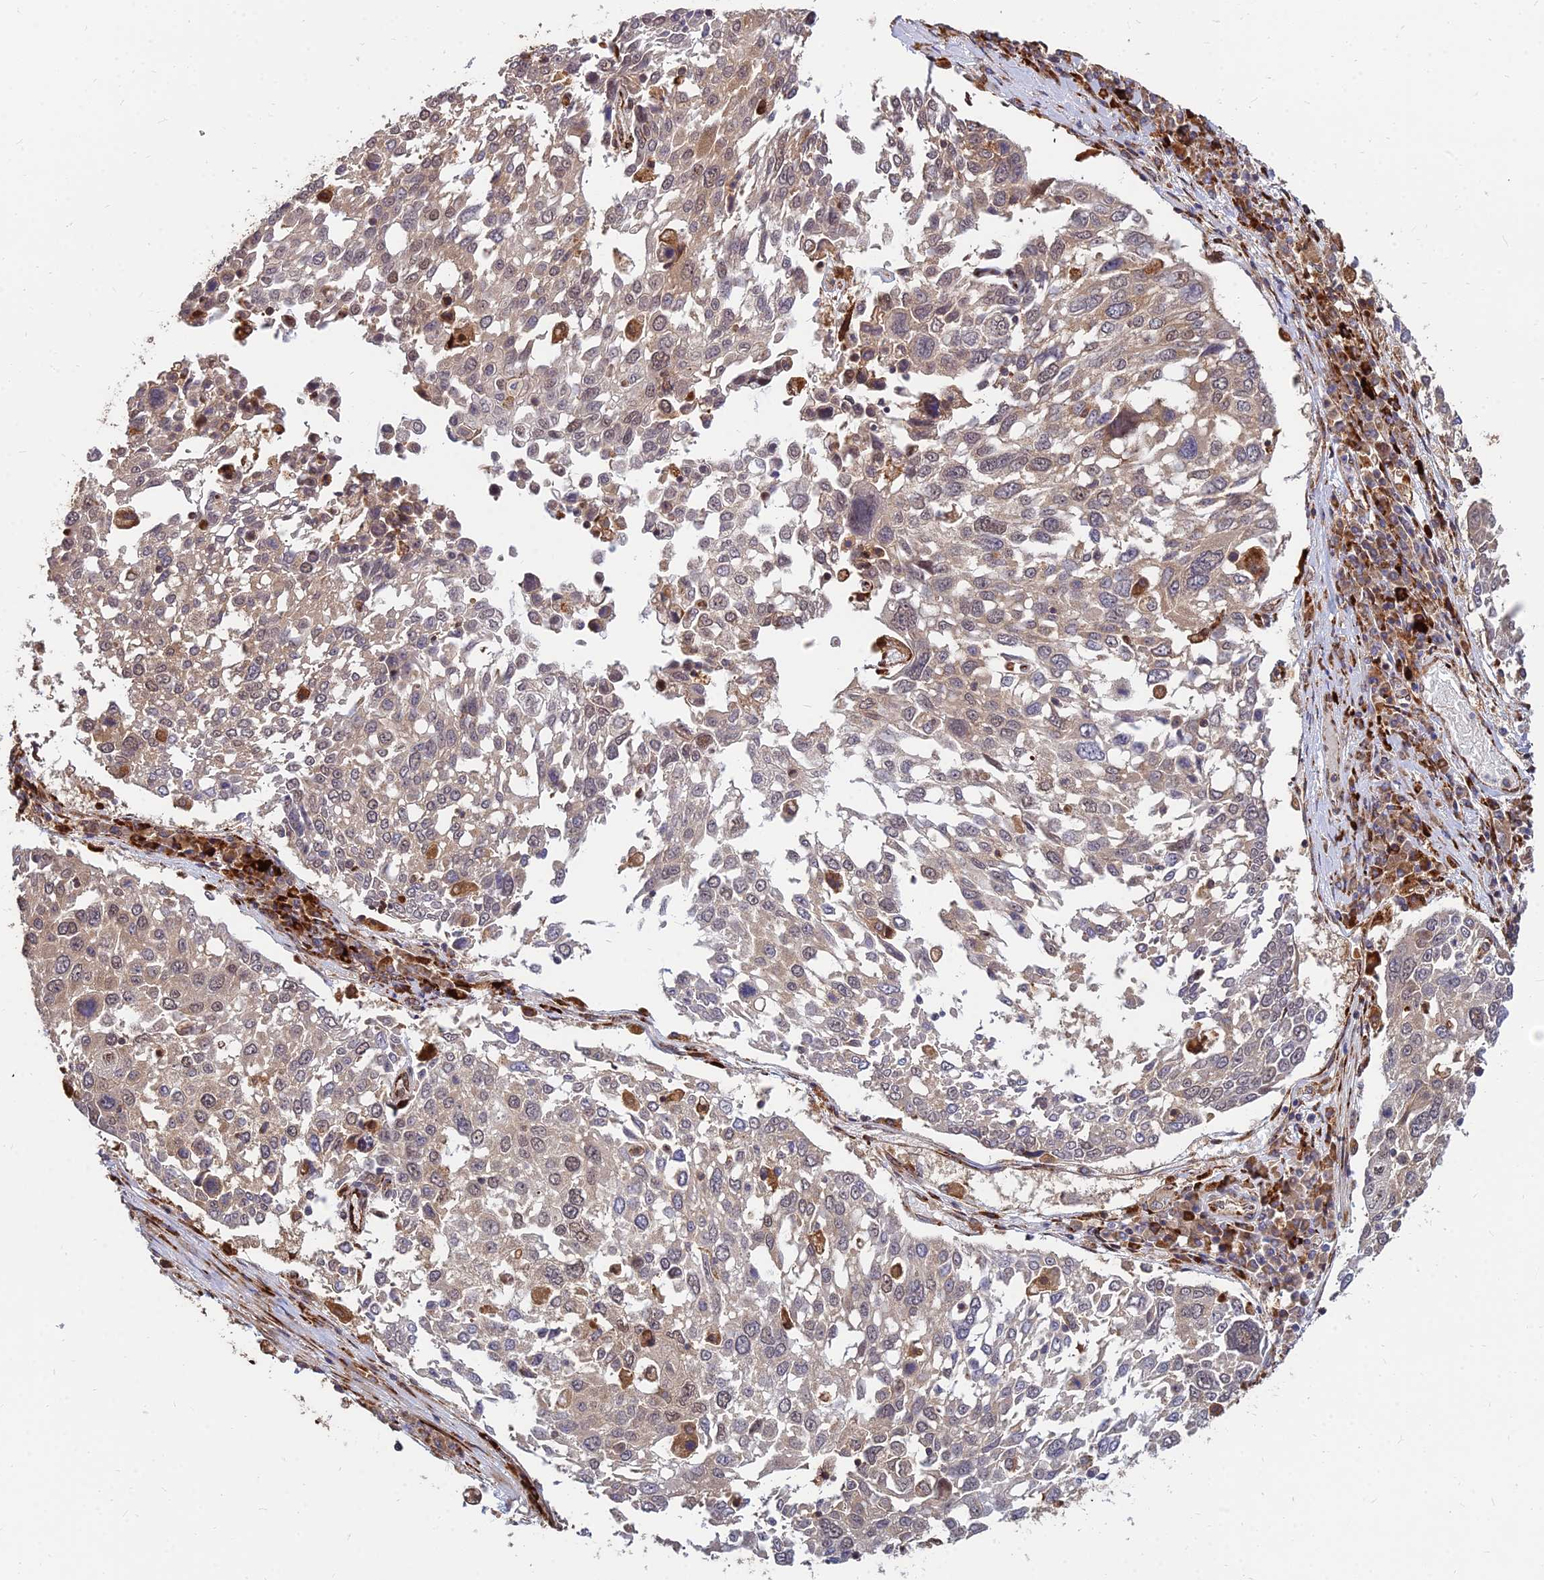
{"staining": {"intensity": "weak", "quantity": "25%-75%", "location": "cytoplasmic/membranous"}, "tissue": "lung cancer", "cell_type": "Tumor cells", "image_type": "cancer", "snomed": [{"axis": "morphology", "description": "Squamous cell carcinoma, NOS"}, {"axis": "topography", "description": "Lung"}], "caption": "High-power microscopy captured an immunohistochemistry image of lung cancer, revealing weak cytoplasmic/membranous positivity in about 25%-75% of tumor cells. Nuclei are stained in blue.", "gene": "CCT6B", "patient": {"sex": "male", "age": 65}}